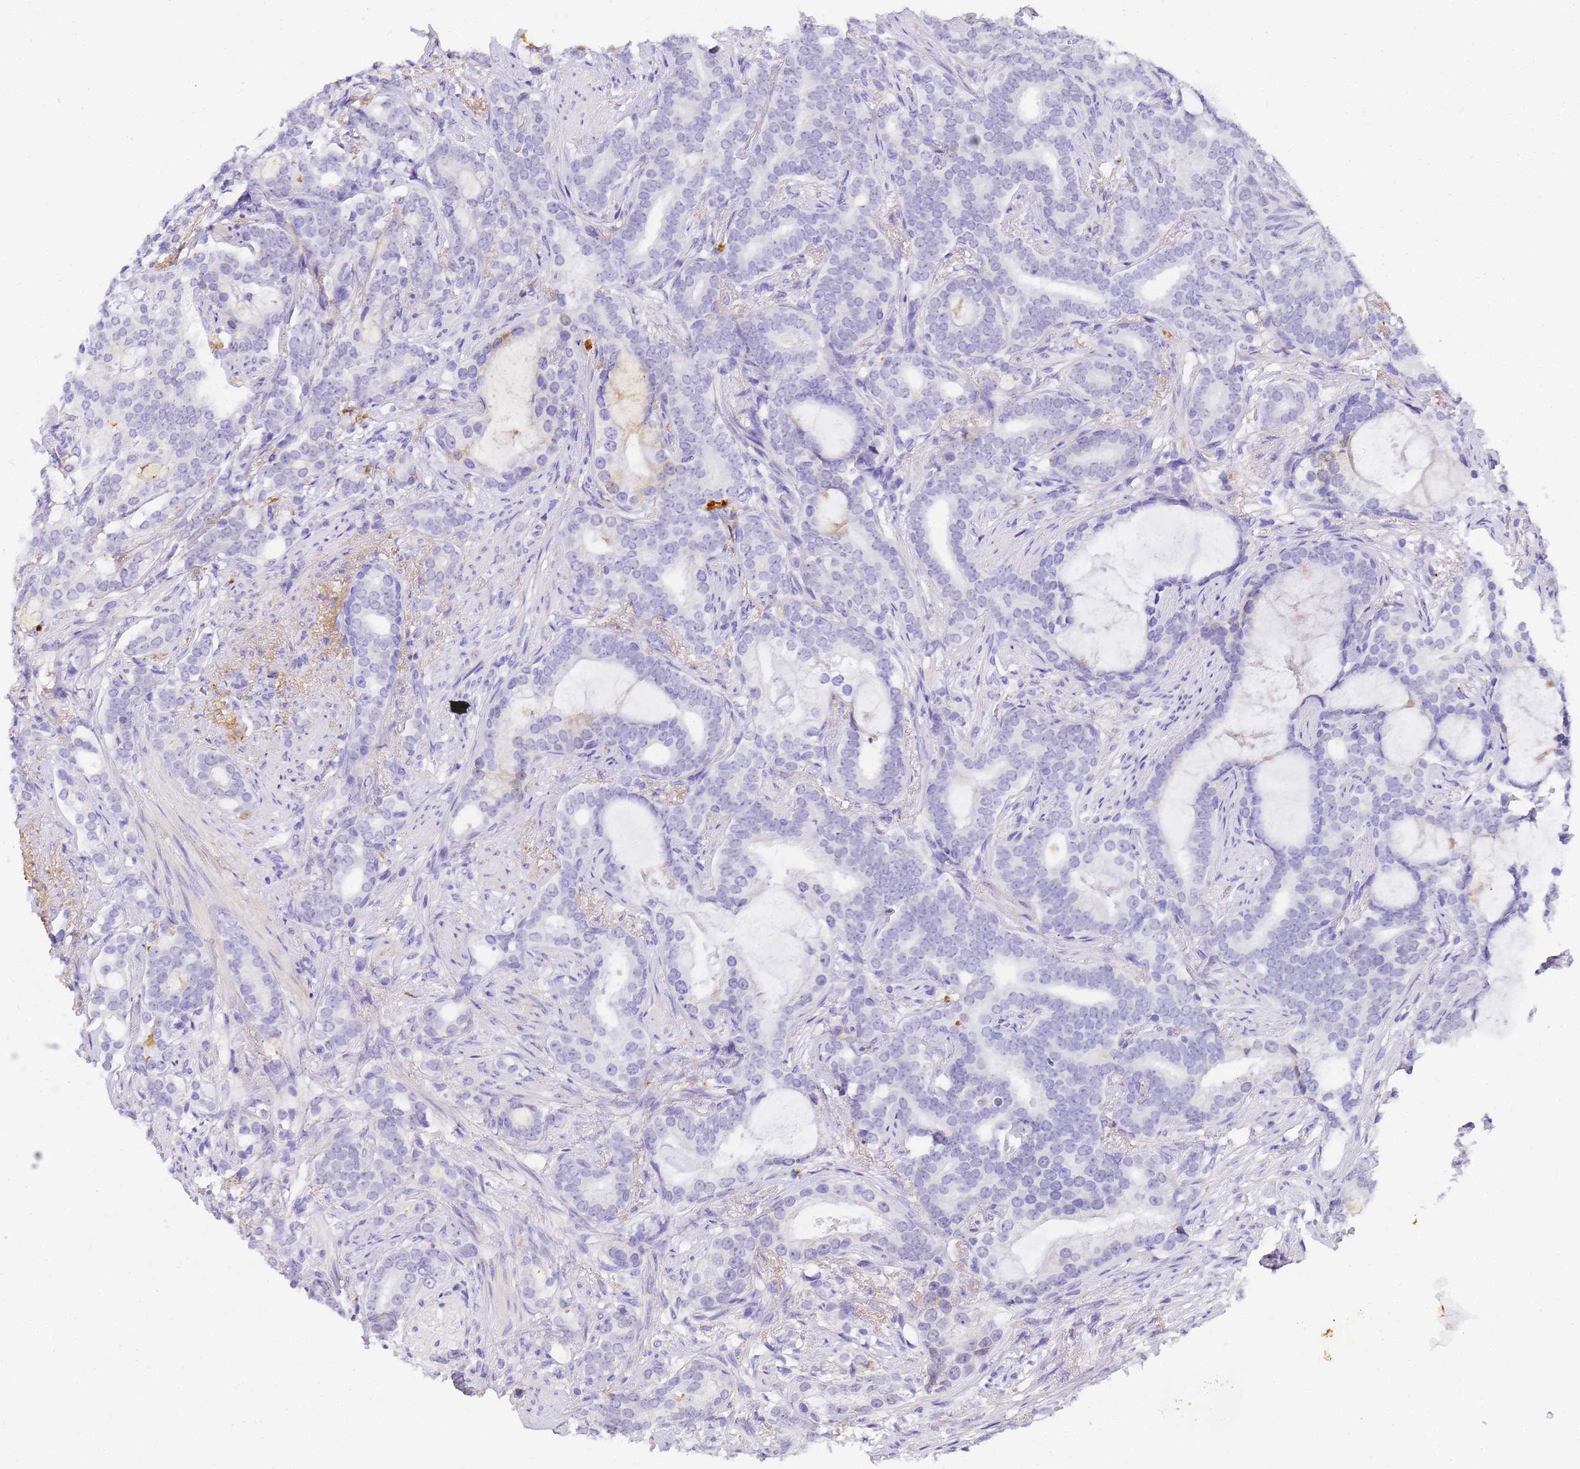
{"staining": {"intensity": "negative", "quantity": "none", "location": "none"}, "tissue": "prostate cancer", "cell_type": "Tumor cells", "image_type": "cancer", "snomed": [{"axis": "morphology", "description": "Adenocarcinoma, Low grade"}, {"axis": "topography", "description": "Prostate"}], "caption": "An image of human low-grade adenocarcinoma (prostate) is negative for staining in tumor cells.", "gene": "CFHR2", "patient": {"sex": "male", "age": 71}}